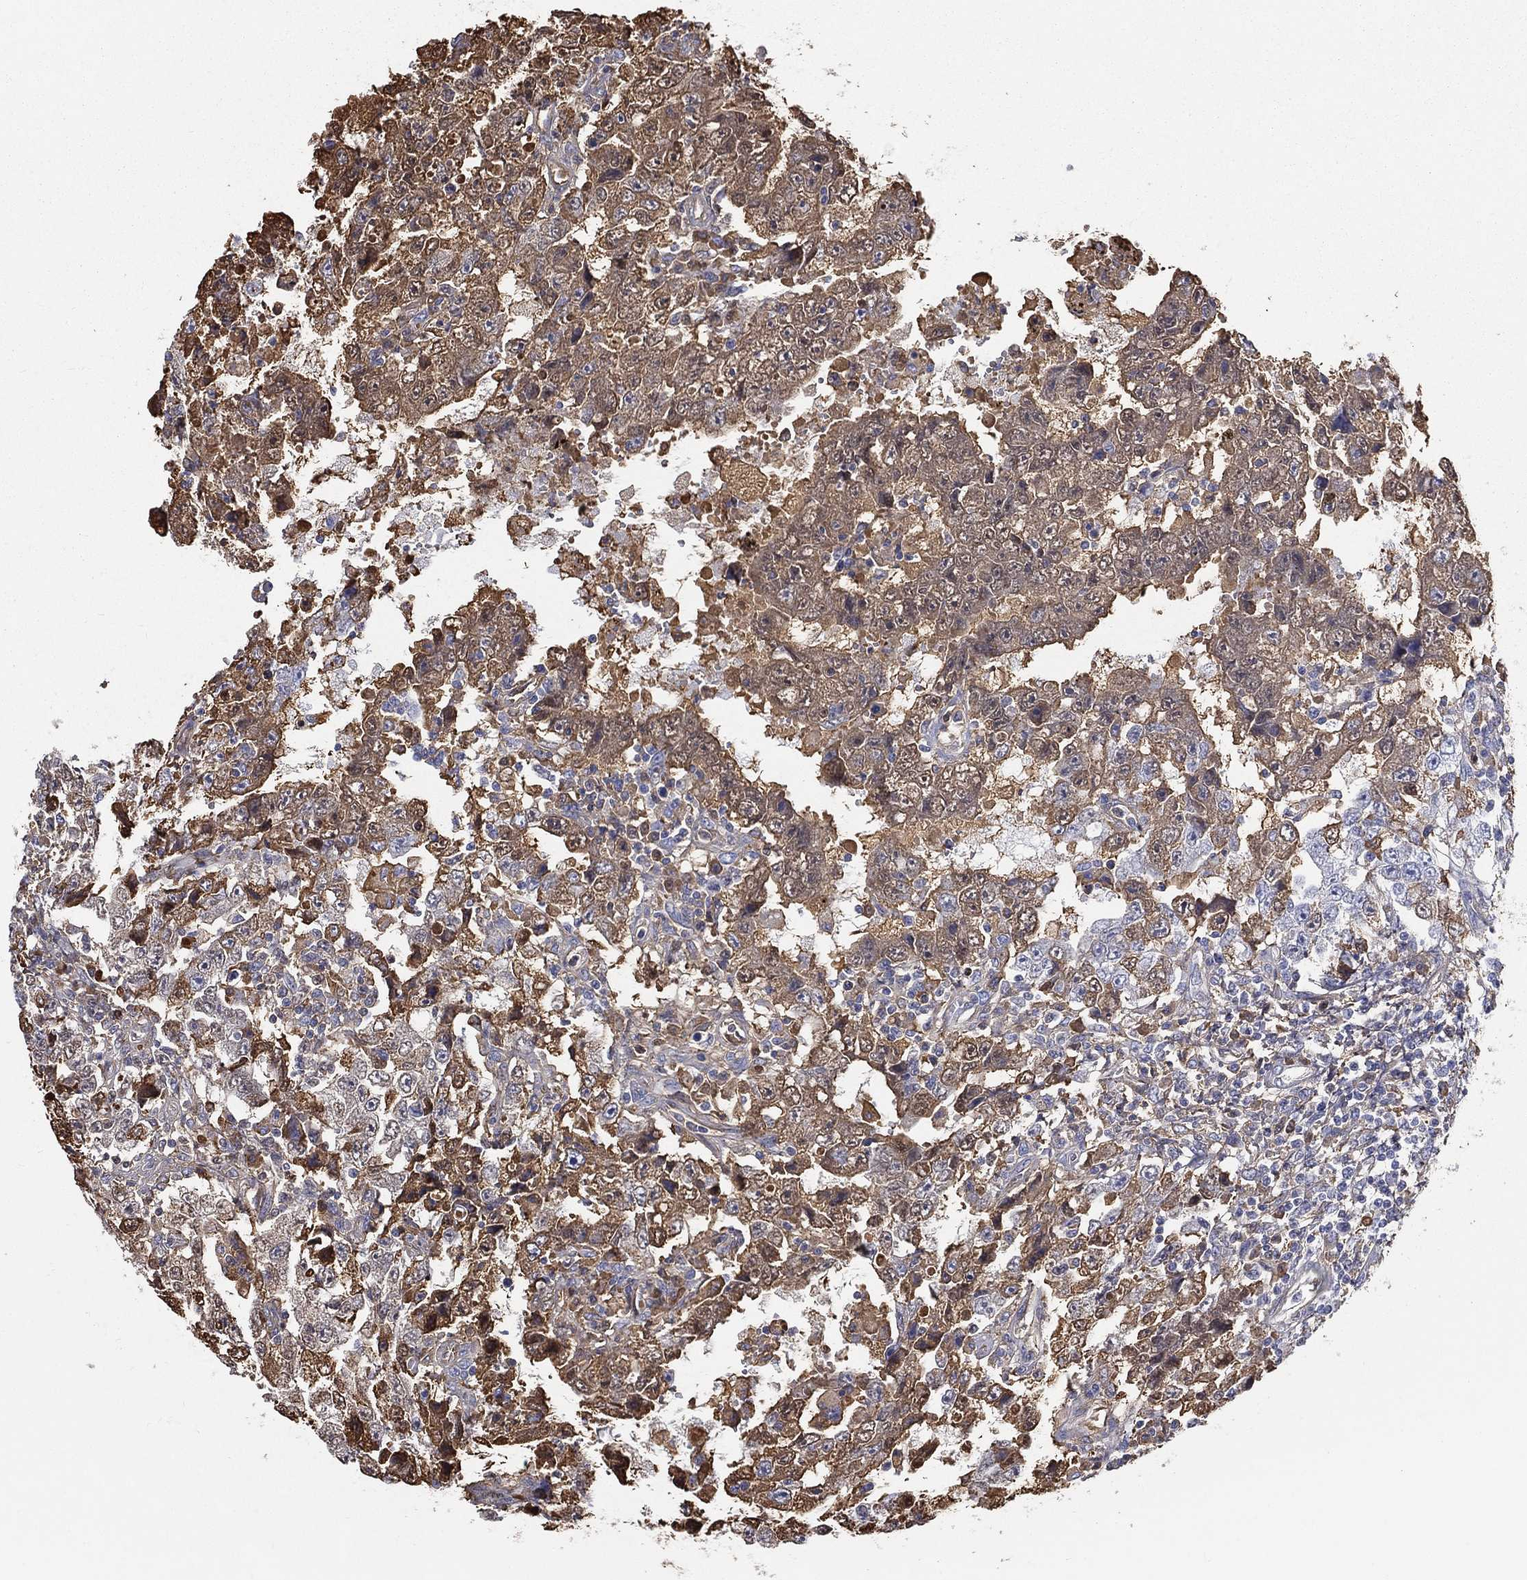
{"staining": {"intensity": "strong", "quantity": "<25%", "location": "cytoplasmic/membranous"}, "tissue": "testis cancer", "cell_type": "Tumor cells", "image_type": "cancer", "snomed": [{"axis": "morphology", "description": "Carcinoma, Embryonal, NOS"}, {"axis": "topography", "description": "Testis"}], "caption": "A brown stain labels strong cytoplasmic/membranous positivity of a protein in testis embryonal carcinoma tumor cells.", "gene": "IFNB1", "patient": {"sex": "male", "age": 26}}